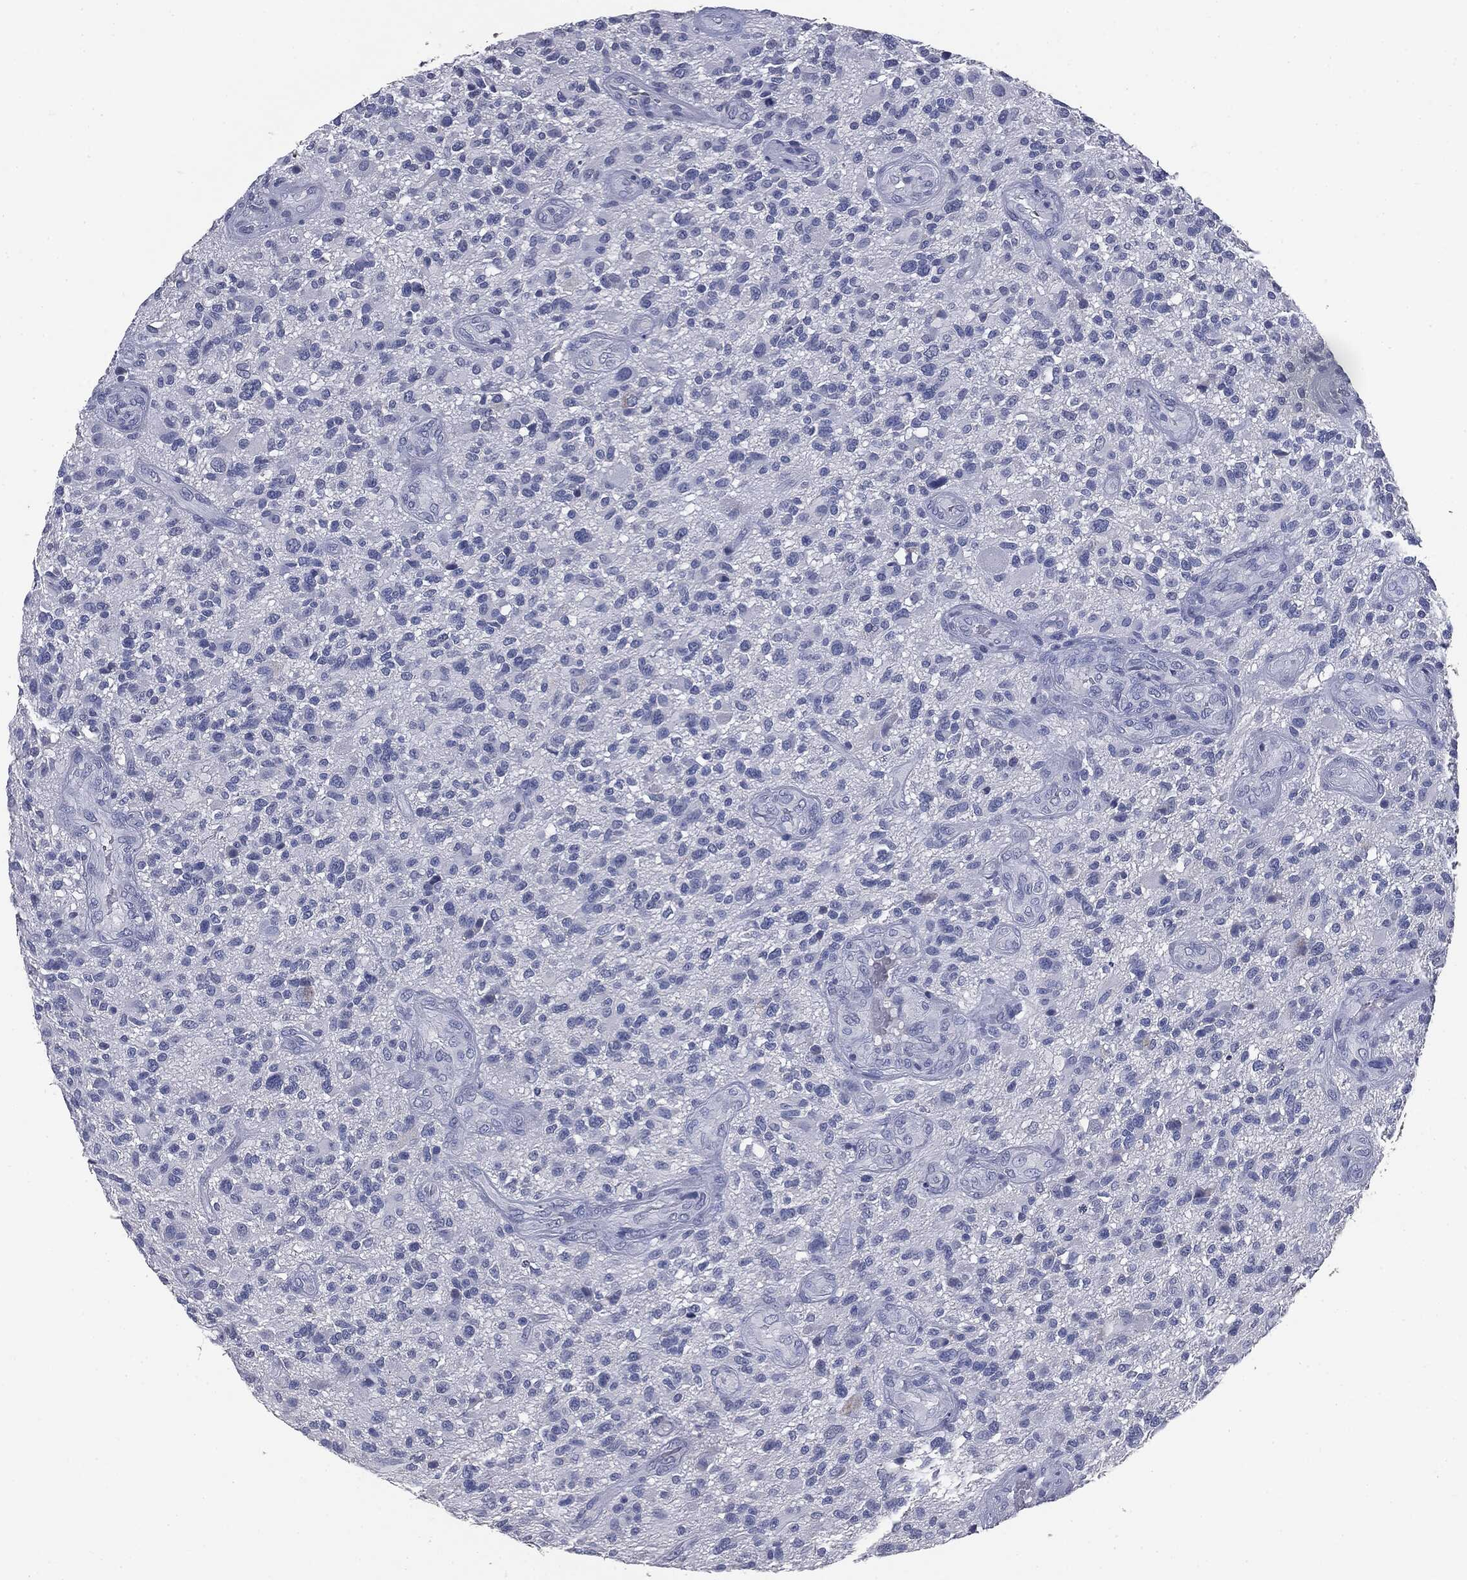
{"staining": {"intensity": "negative", "quantity": "none", "location": "none"}, "tissue": "glioma", "cell_type": "Tumor cells", "image_type": "cancer", "snomed": [{"axis": "morphology", "description": "Glioma, malignant, High grade"}, {"axis": "topography", "description": "Brain"}], "caption": "Photomicrograph shows no significant protein positivity in tumor cells of glioma. The staining is performed using DAB brown chromogen with nuclei counter-stained in using hematoxylin.", "gene": "MUC1", "patient": {"sex": "male", "age": 47}}